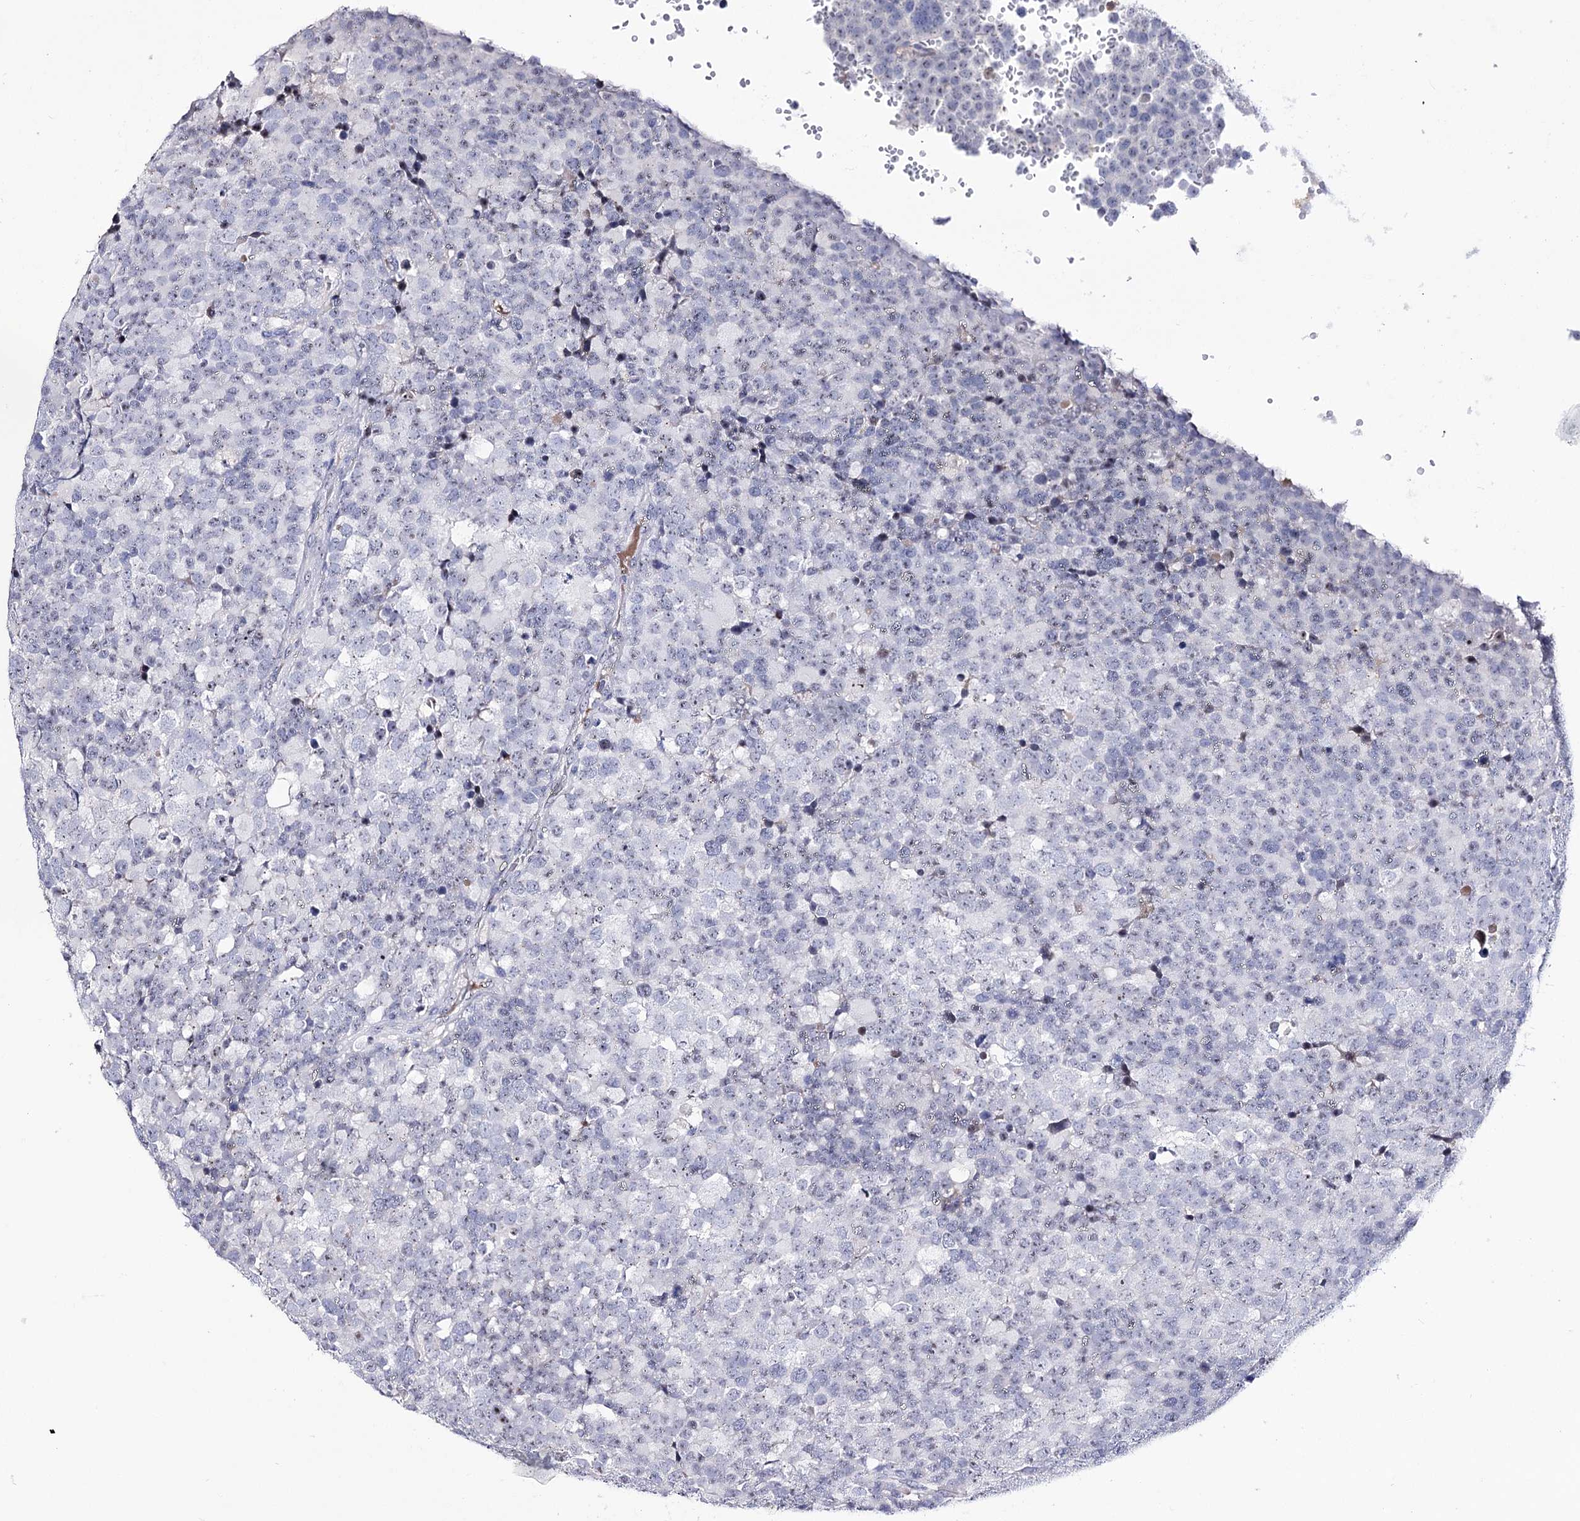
{"staining": {"intensity": "negative", "quantity": "none", "location": "none"}, "tissue": "testis cancer", "cell_type": "Tumor cells", "image_type": "cancer", "snomed": [{"axis": "morphology", "description": "Seminoma, NOS"}, {"axis": "topography", "description": "Testis"}], "caption": "This is an immunohistochemistry image of testis cancer. There is no staining in tumor cells.", "gene": "PCGF5", "patient": {"sex": "male", "age": 71}}